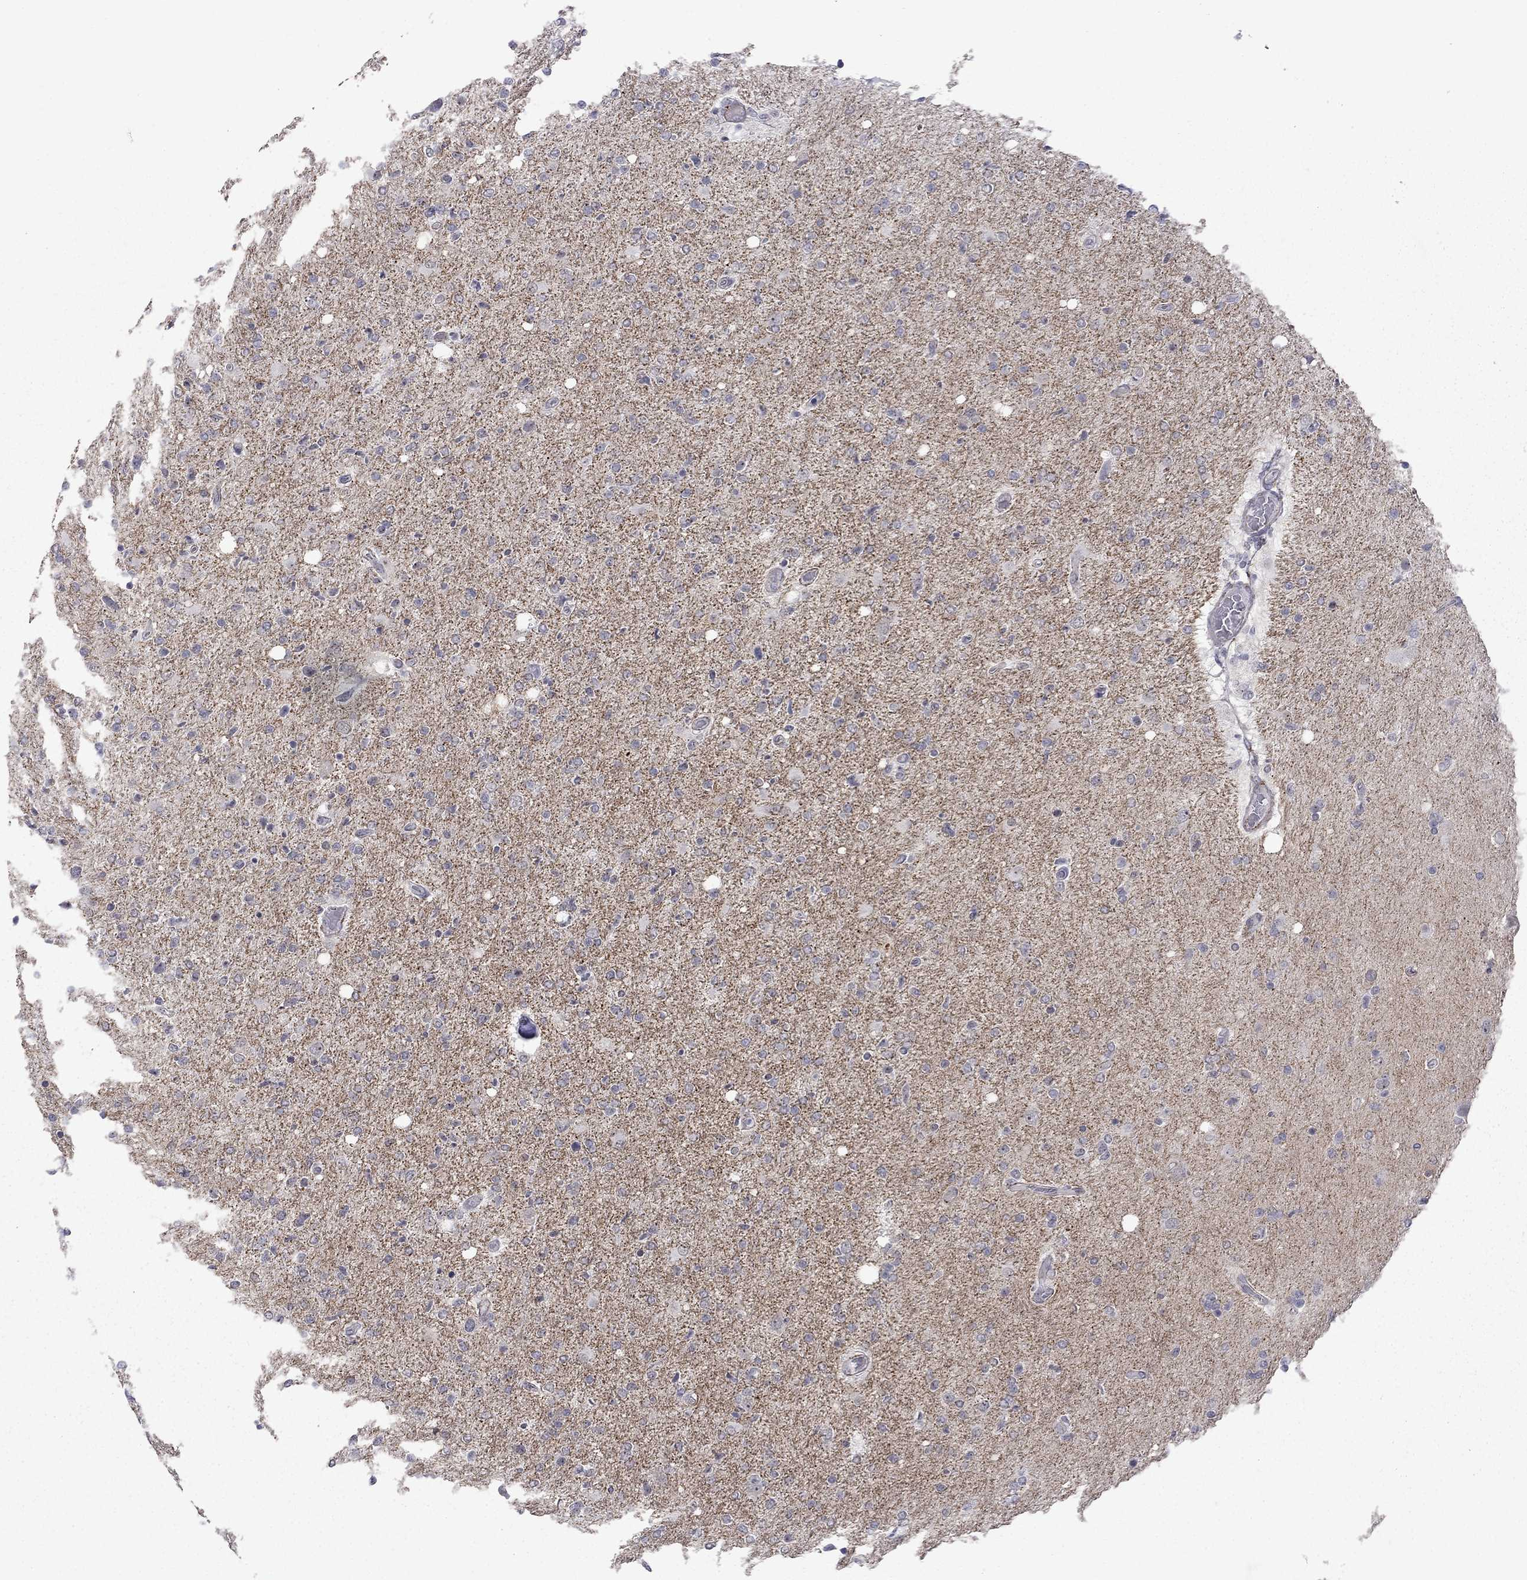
{"staining": {"intensity": "negative", "quantity": "none", "location": "none"}, "tissue": "glioma", "cell_type": "Tumor cells", "image_type": "cancer", "snomed": [{"axis": "morphology", "description": "Glioma, malignant, High grade"}, {"axis": "topography", "description": "Cerebral cortex"}], "caption": "Immunohistochemistry (IHC) photomicrograph of neoplastic tissue: glioma stained with DAB displays no significant protein staining in tumor cells.", "gene": "GSG1L", "patient": {"sex": "male", "age": 70}}